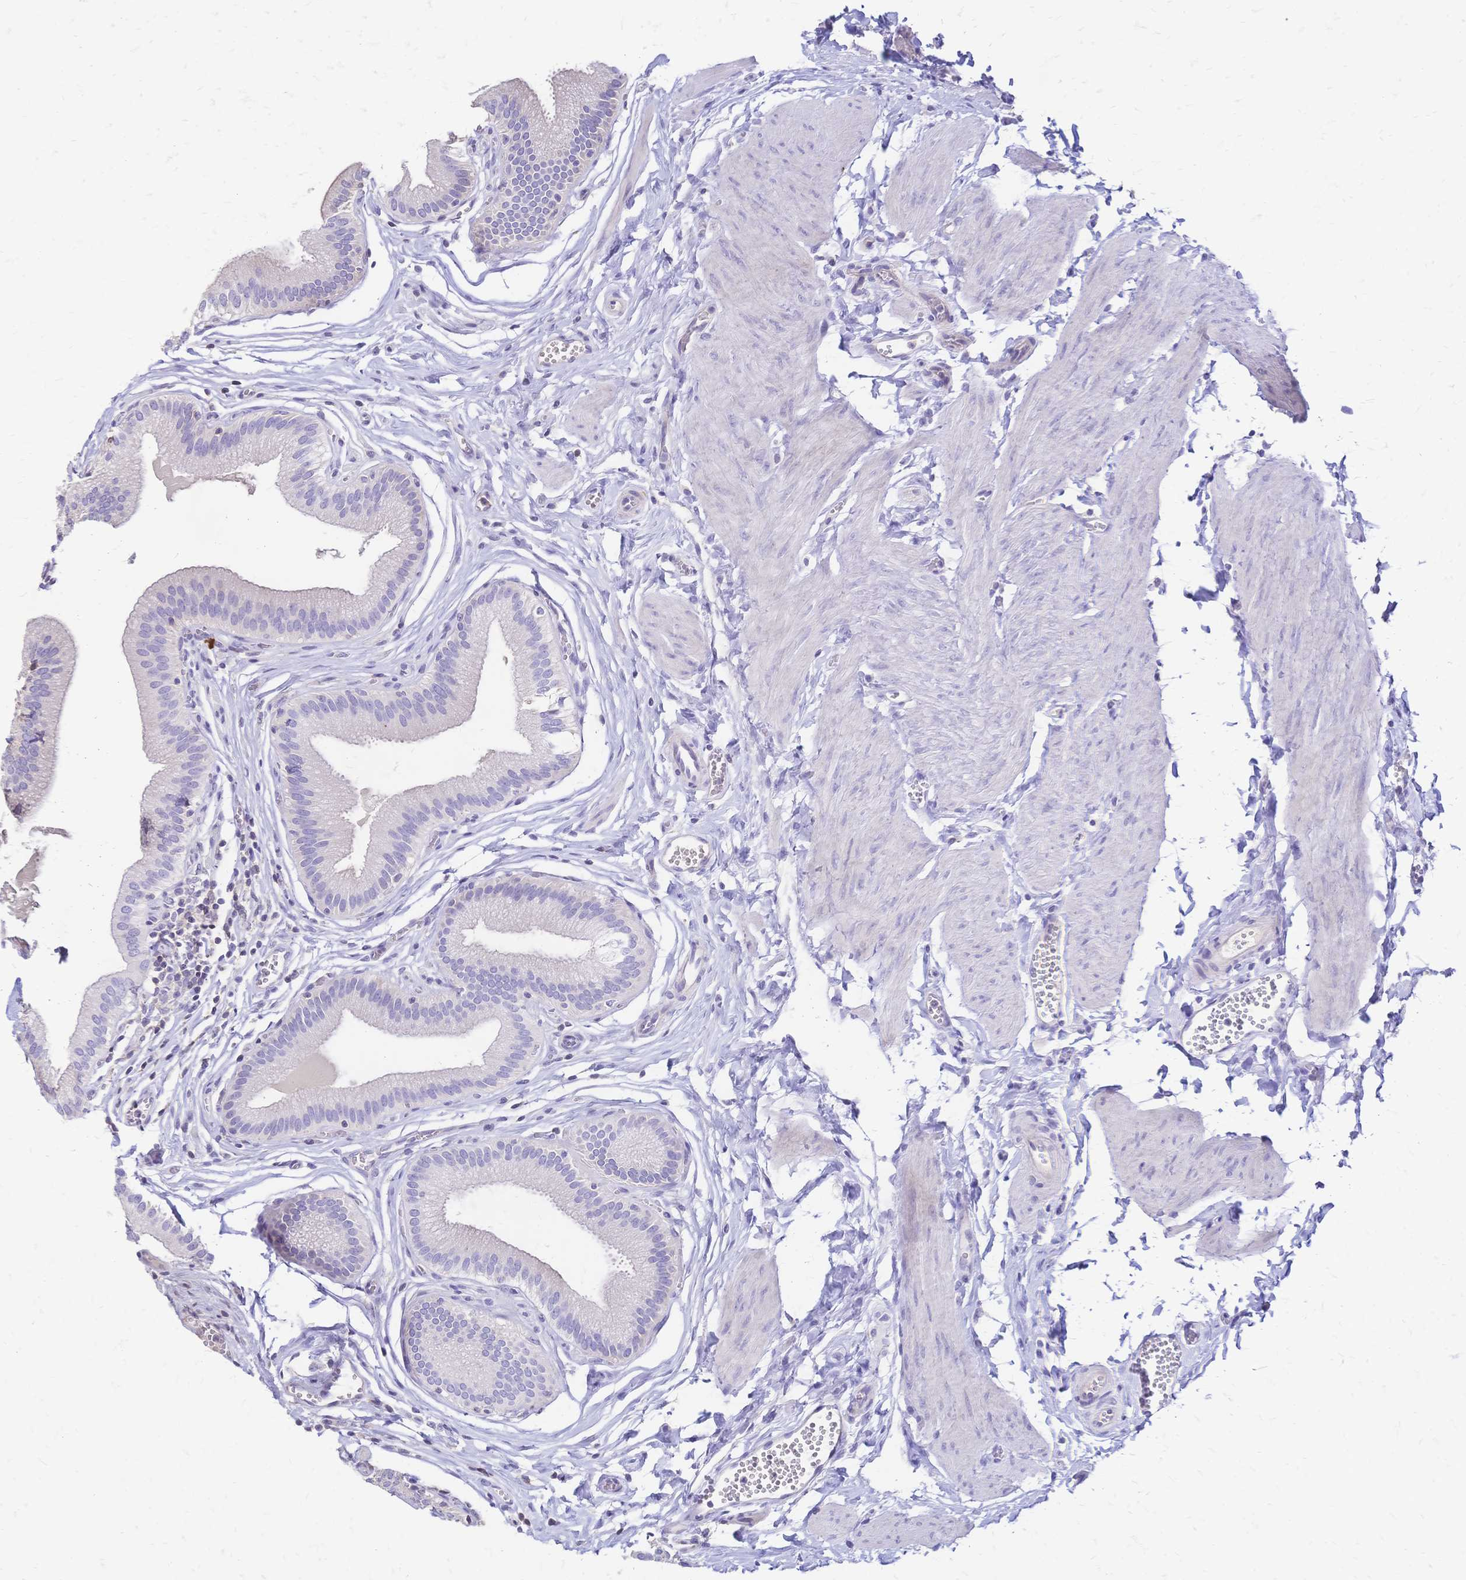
{"staining": {"intensity": "negative", "quantity": "none", "location": "none"}, "tissue": "gallbladder", "cell_type": "Glandular cells", "image_type": "normal", "snomed": [{"axis": "morphology", "description": "Normal tissue, NOS"}, {"axis": "topography", "description": "Gallbladder"}, {"axis": "topography", "description": "Peripheral nerve tissue"}], "caption": "Gallbladder was stained to show a protein in brown. There is no significant staining in glandular cells. (Stains: DAB (3,3'-diaminobenzidine) immunohistochemistry with hematoxylin counter stain, Microscopy: brightfield microscopy at high magnification).", "gene": "IL2RA", "patient": {"sex": "male", "age": 17}}